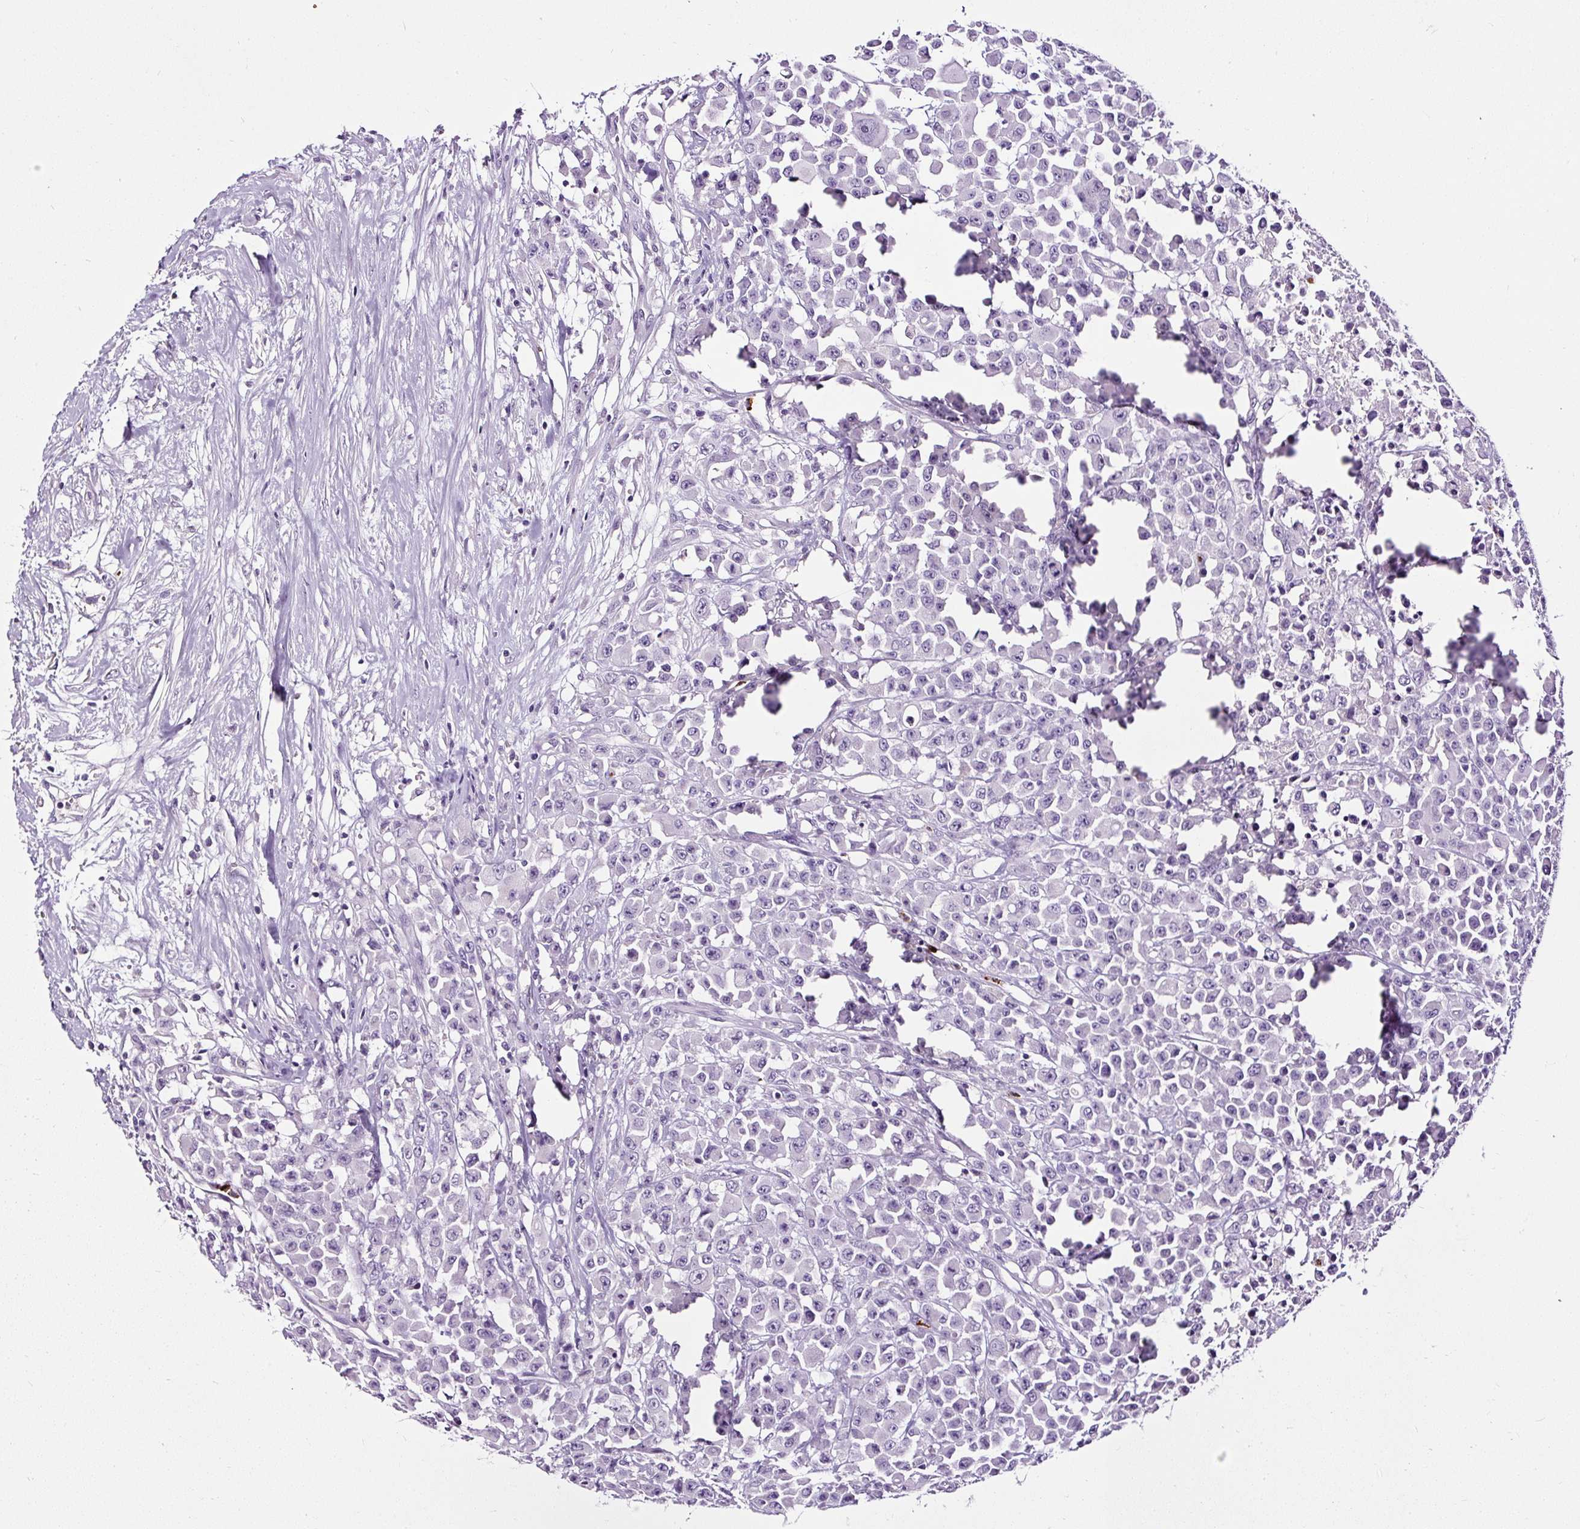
{"staining": {"intensity": "negative", "quantity": "none", "location": "none"}, "tissue": "colorectal cancer", "cell_type": "Tumor cells", "image_type": "cancer", "snomed": [{"axis": "morphology", "description": "Adenocarcinoma, NOS"}, {"axis": "topography", "description": "Colon"}], "caption": "The photomicrograph shows no significant positivity in tumor cells of colorectal cancer.", "gene": "SLC7A8", "patient": {"sex": "male", "age": 51}}